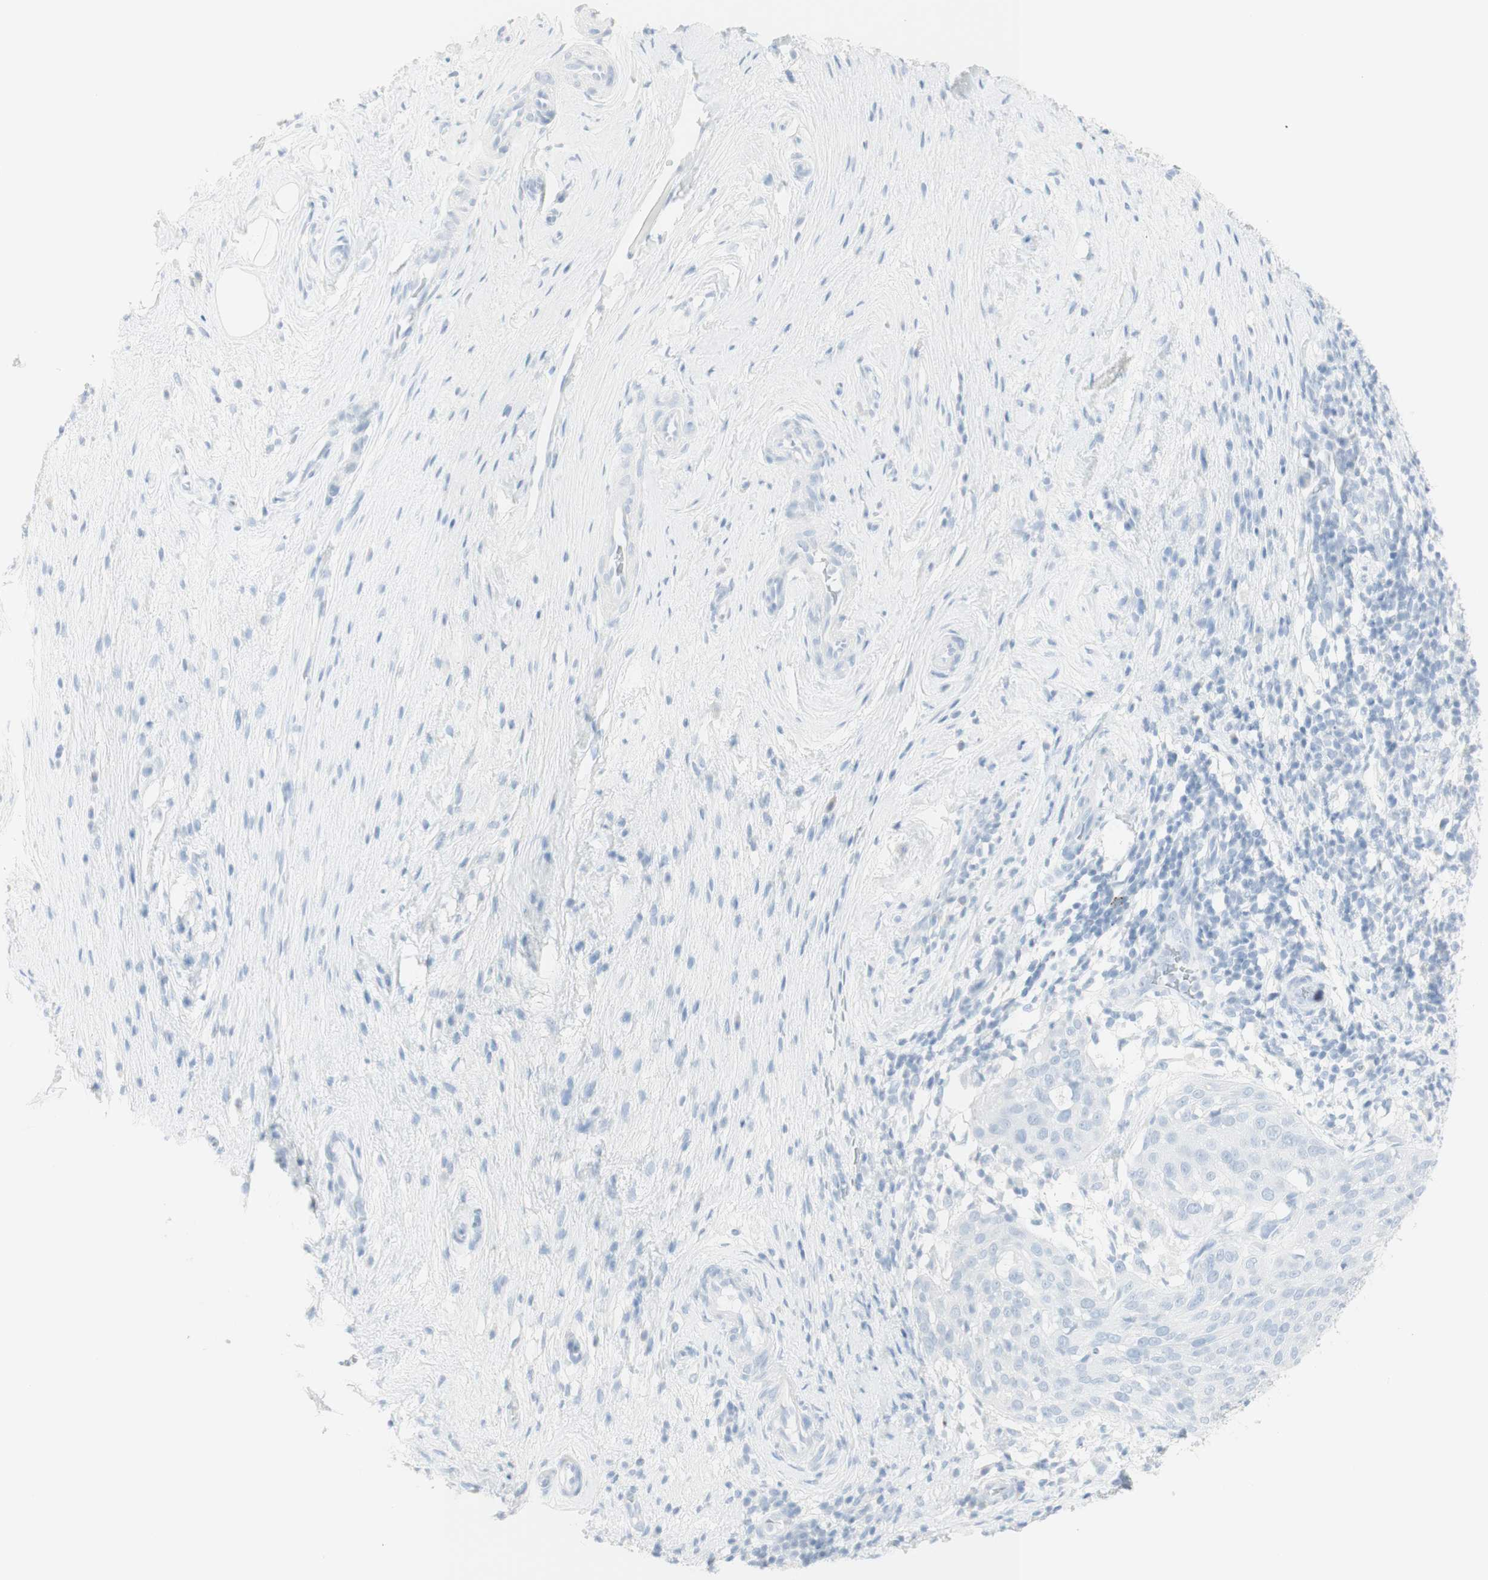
{"staining": {"intensity": "negative", "quantity": "none", "location": "none"}, "tissue": "cervical cancer", "cell_type": "Tumor cells", "image_type": "cancer", "snomed": [{"axis": "morphology", "description": "Squamous cell carcinoma, NOS"}, {"axis": "topography", "description": "Cervix"}], "caption": "Immunohistochemical staining of squamous cell carcinoma (cervical) displays no significant expression in tumor cells.", "gene": "NAPSA", "patient": {"sex": "female", "age": 51}}